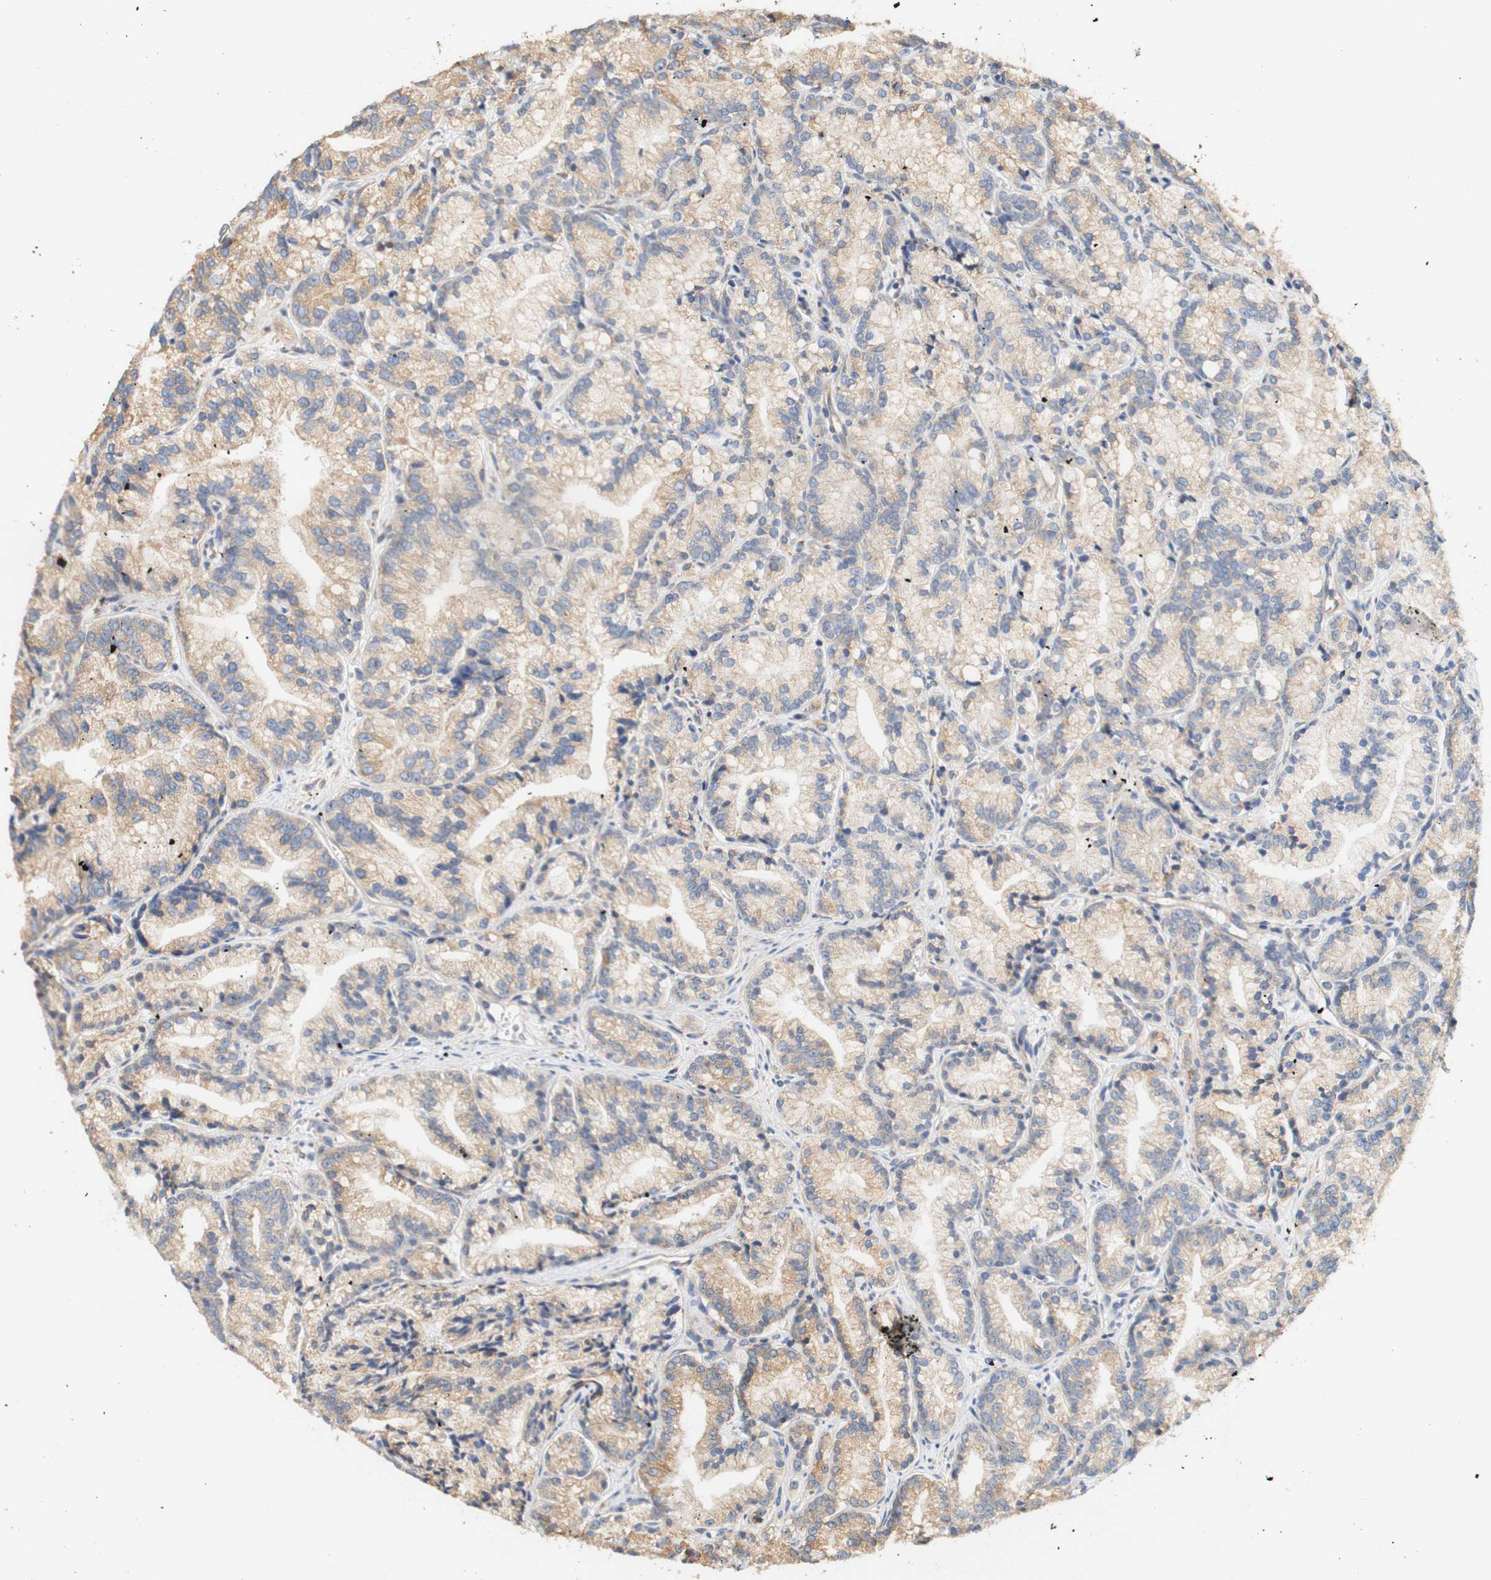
{"staining": {"intensity": "weak", "quantity": ">75%", "location": "cytoplasmic/membranous"}, "tissue": "prostate cancer", "cell_type": "Tumor cells", "image_type": "cancer", "snomed": [{"axis": "morphology", "description": "Adenocarcinoma, Low grade"}, {"axis": "topography", "description": "Prostate"}], "caption": "Weak cytoplasmic/membranous expression is present in about >75% of tumor cells in prostate low-grade adenocarcinoma.", "gene": "EIF2AK4", "patient": {"sex": "male", "age": 89}}